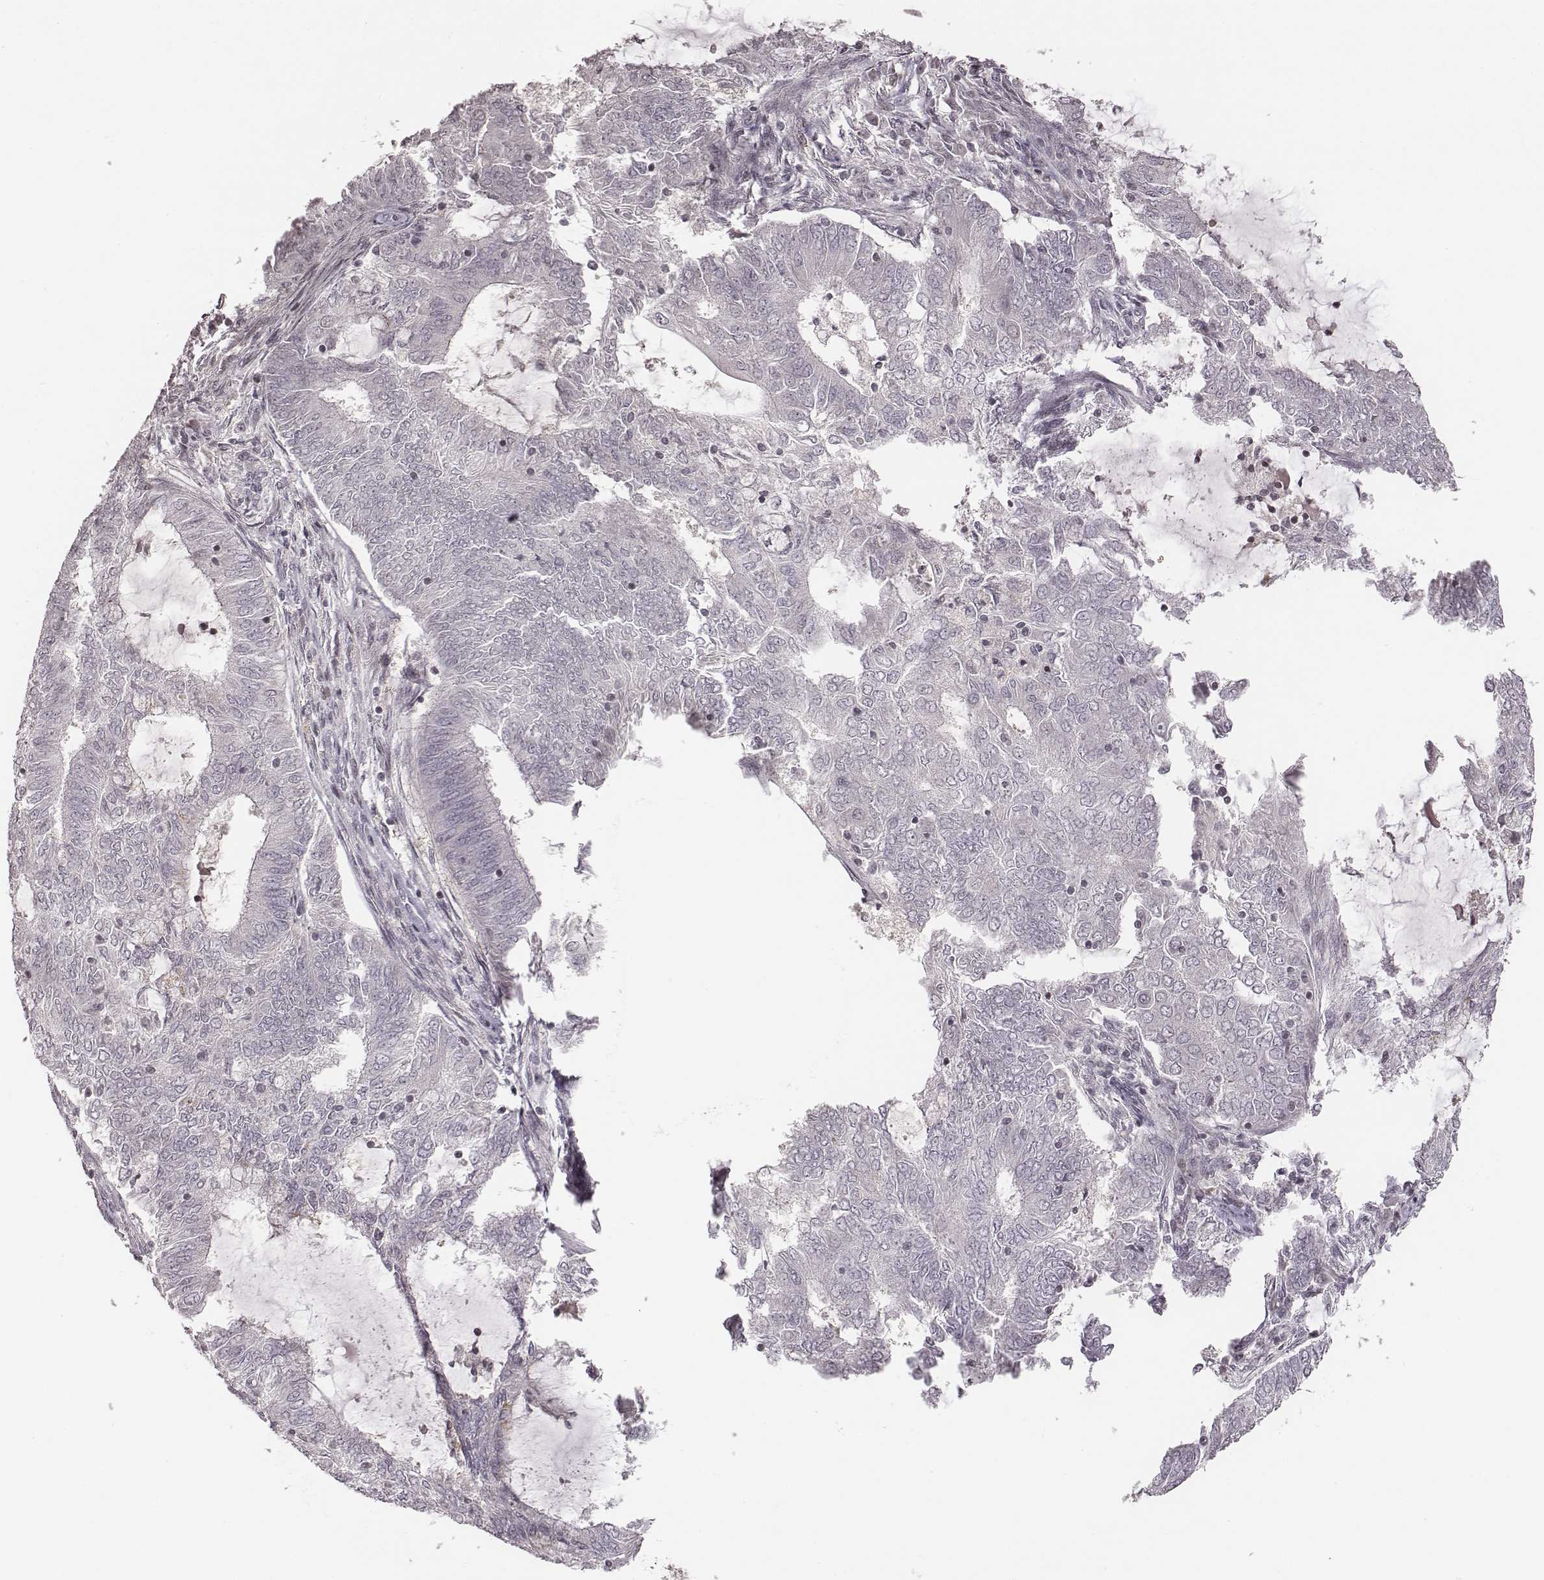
{"staining": {"intensity": "negative", "quantity": "none", "location": "none"}, "tissue": "endometrial cancer", "cell_type": "Tumor cells", "image_type": "cancer", "snomed": [{"axis": "morphology", "description": "Adenocarcinoma, NOS"}, {"axis": "topography", "description": "Endometrium"}], "caption": "The immunohistochemistry photomicrograph has no significant staining in tumor cells of adenocarcinoma (endometrial) tissue. Nuclei are stained in blue.", "gene": "GRM4", "patient": {"sex": "female", "age": 62}}